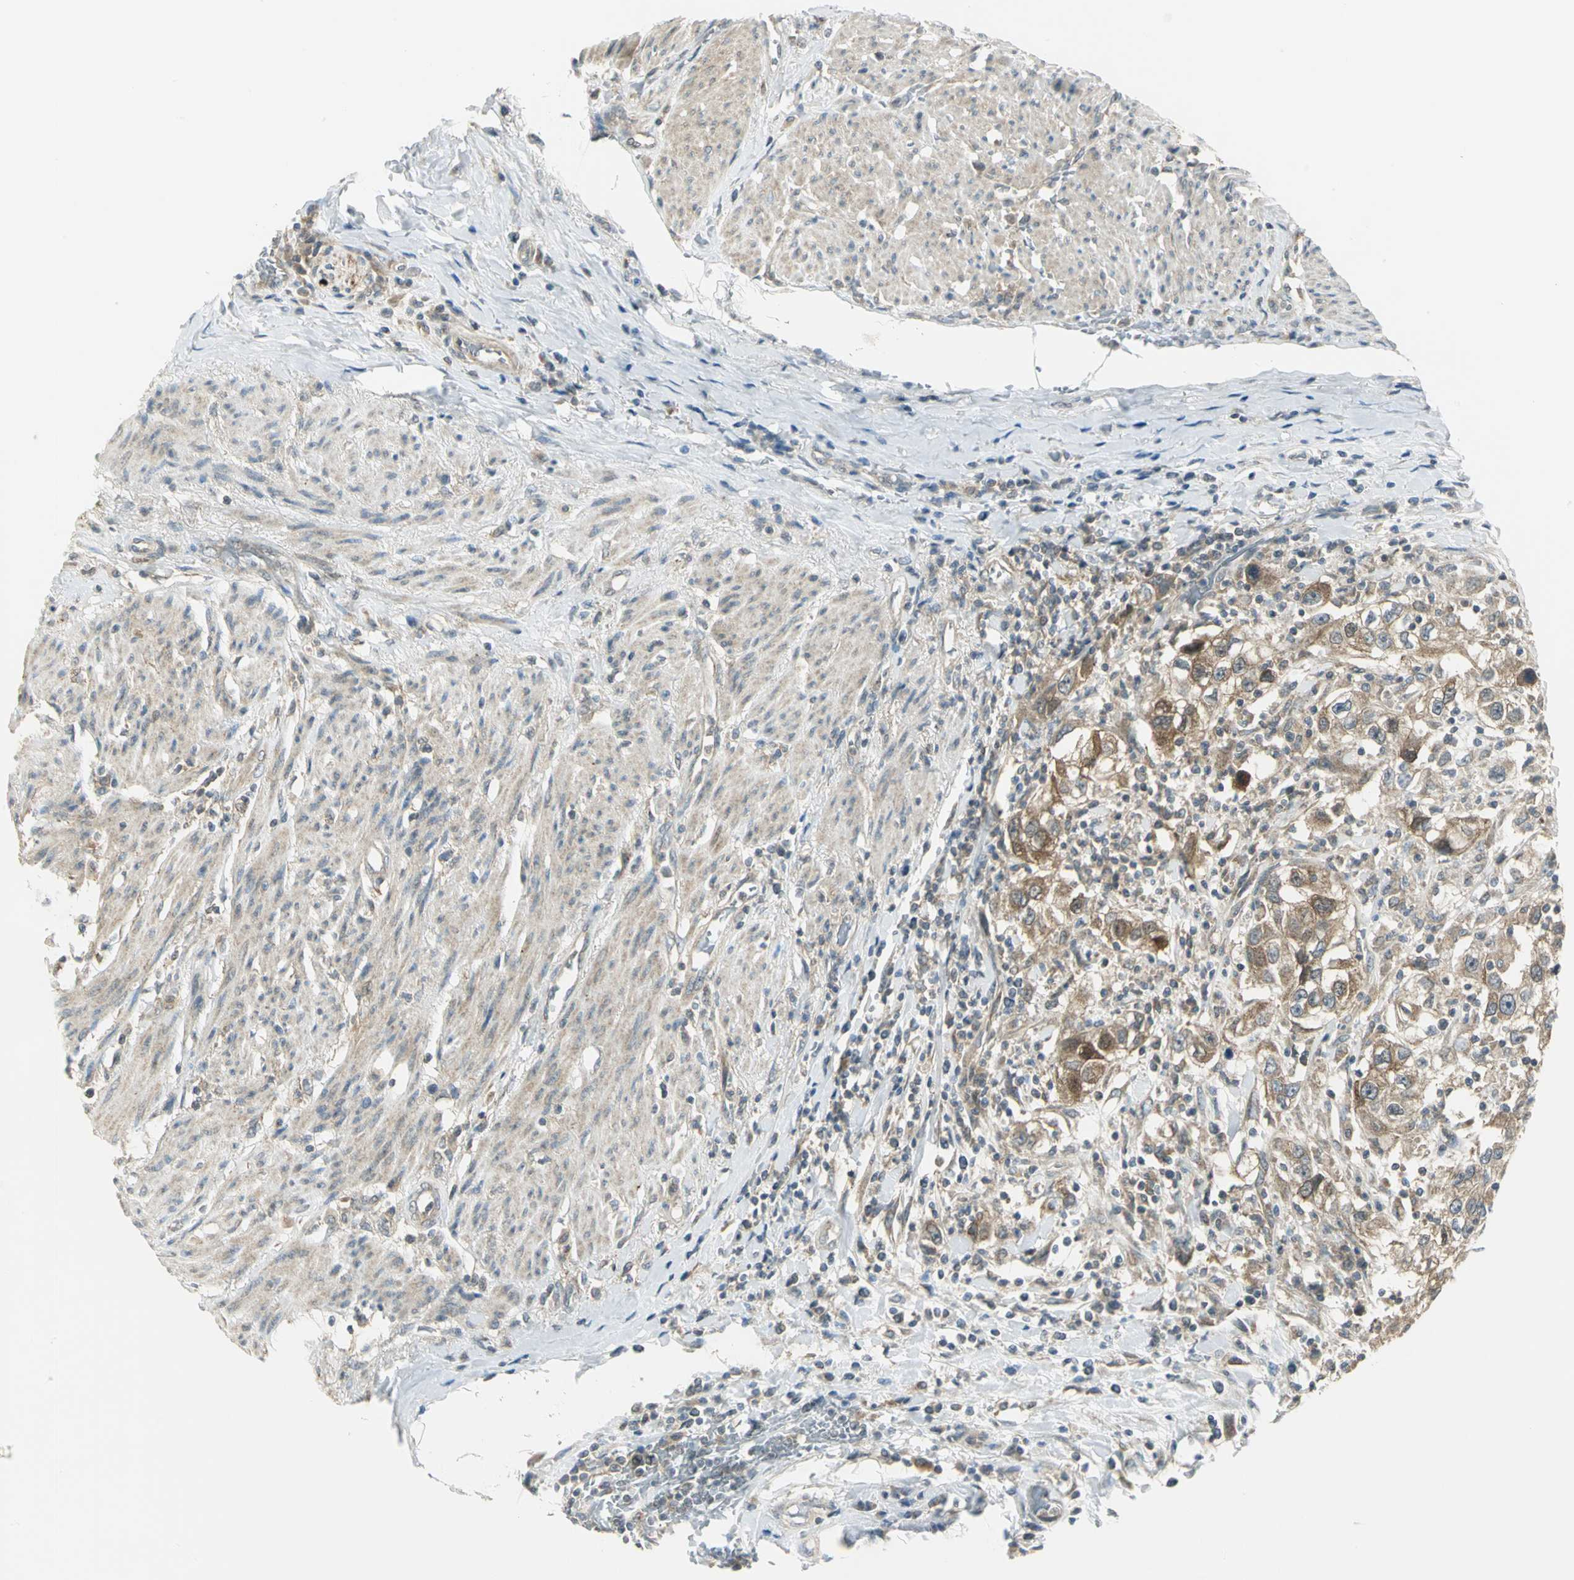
{"staining": {"intensity": "moderate", "quantity": ">75%", "location": "cytoplasmic/membranous"}, "tissue": "urothelial cancer", "cell_type": "Tumor cells", "image_type": "cancer", "snomed": [{"axis": "morphology", "description": "Urothelial carcinoma, High grade"}, {"axis": "topography", "description": "Urinary bladder"}], "caption": "Immunohistochemical staining of high-grade urothelial carcinoma shows moderate cytoplasmic/membranous protein staining in about >75% of tumor cells.", "gene": "MAPK8IP3", "patient": {"sex": "female", "age": 80}}